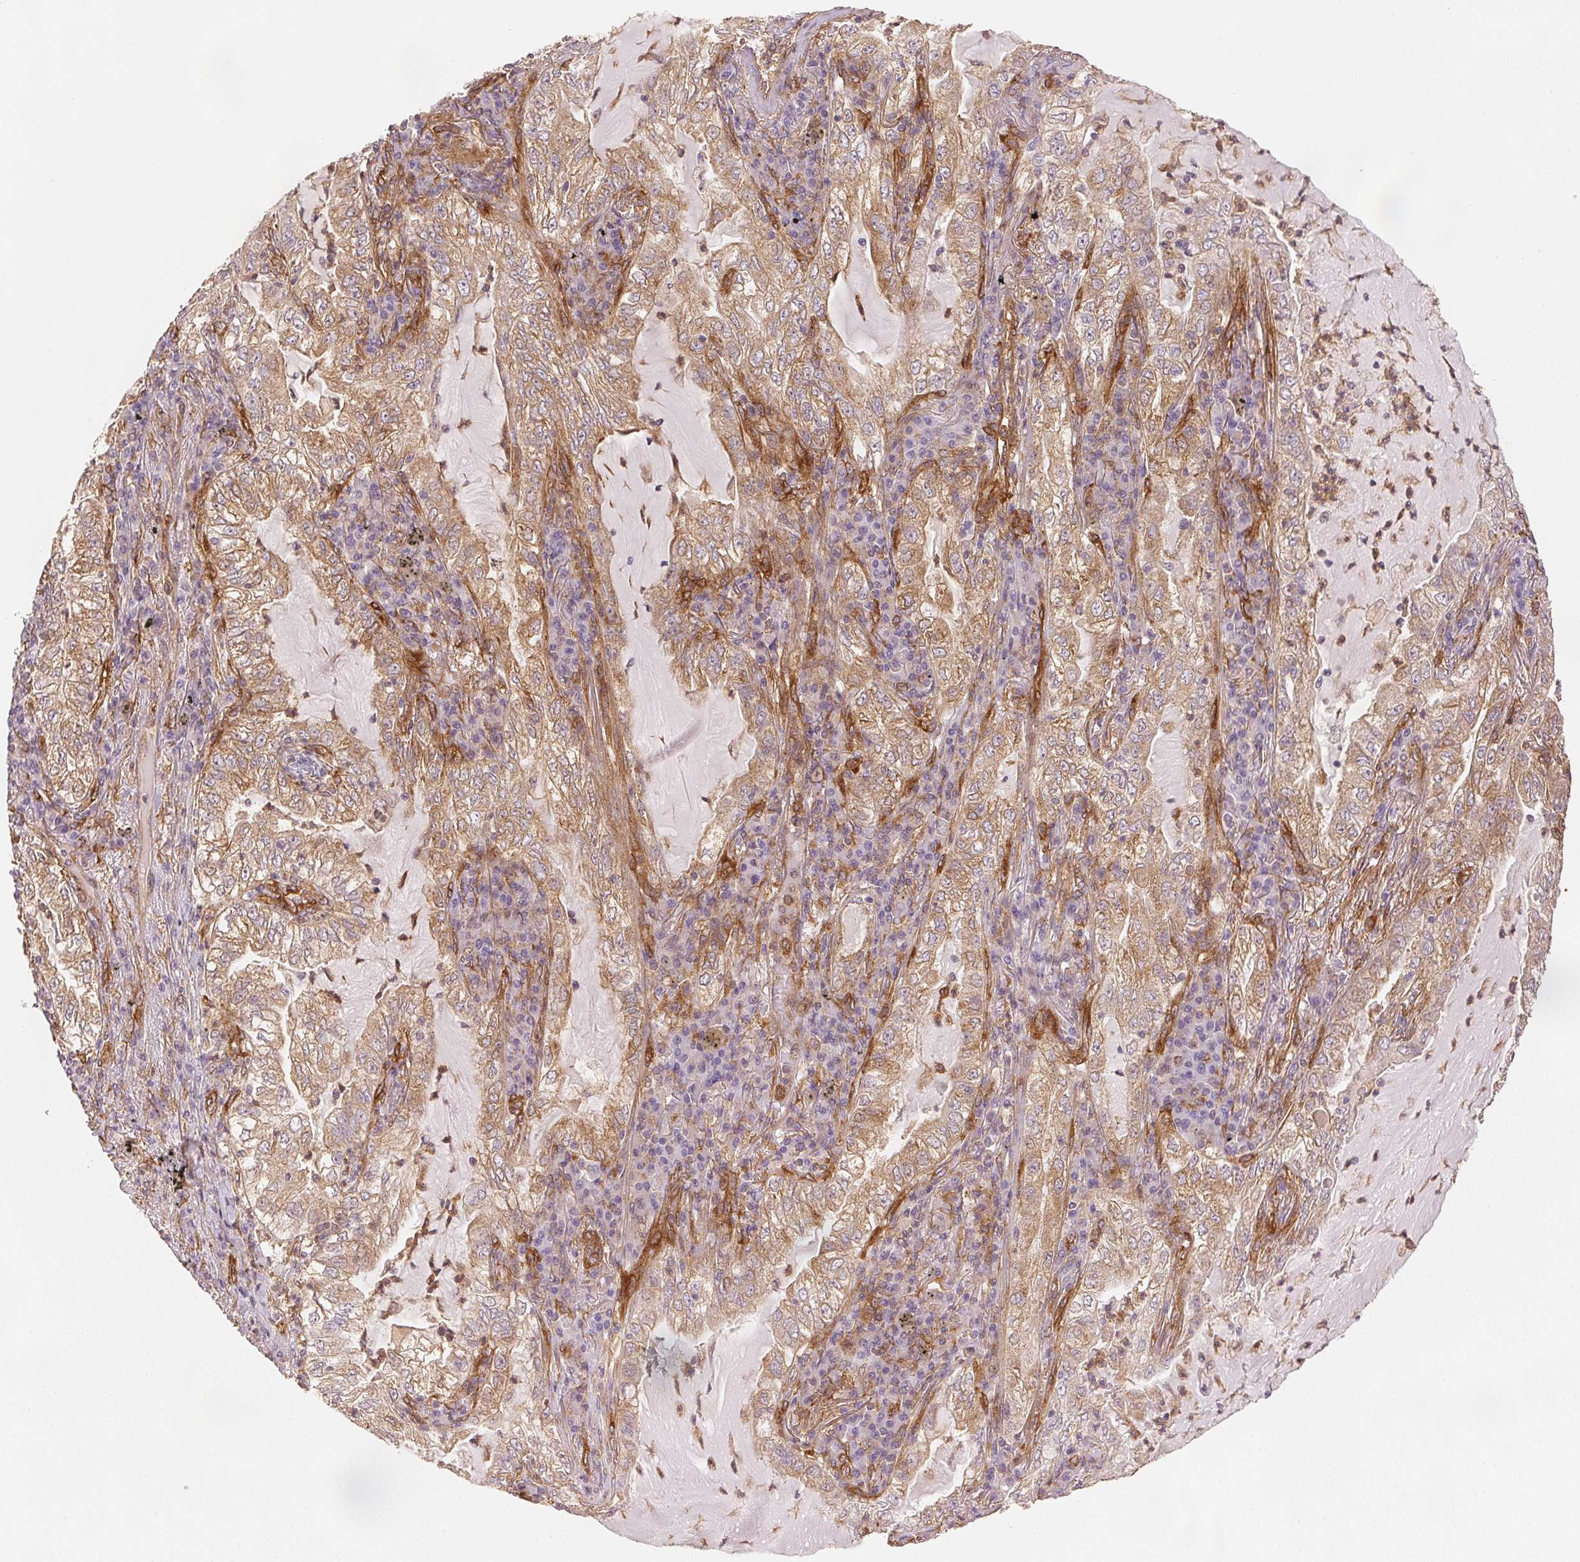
{"staining": {"intensity": "weak", "quantity": ">75%", "location": "cytoplasmic/membranous"}, "tissue": "lung cancer", "cell_type": "Tumor cells", "image_type": "cancer", "snomed": [{"axis": "morphology", "description": "Adenocarcinoma, NOS"}, {"axis": "topography", "description": "Lung"}], "caption": "Lung cancer (adenocarcinoma) was stained to show a protein in brown. There is low levels of weak cytoplasmic/membranous staining in approximately >75% of tumor cells.", "gene": "DIAPH2", "patient": {"sex": "female", "age": 73}}